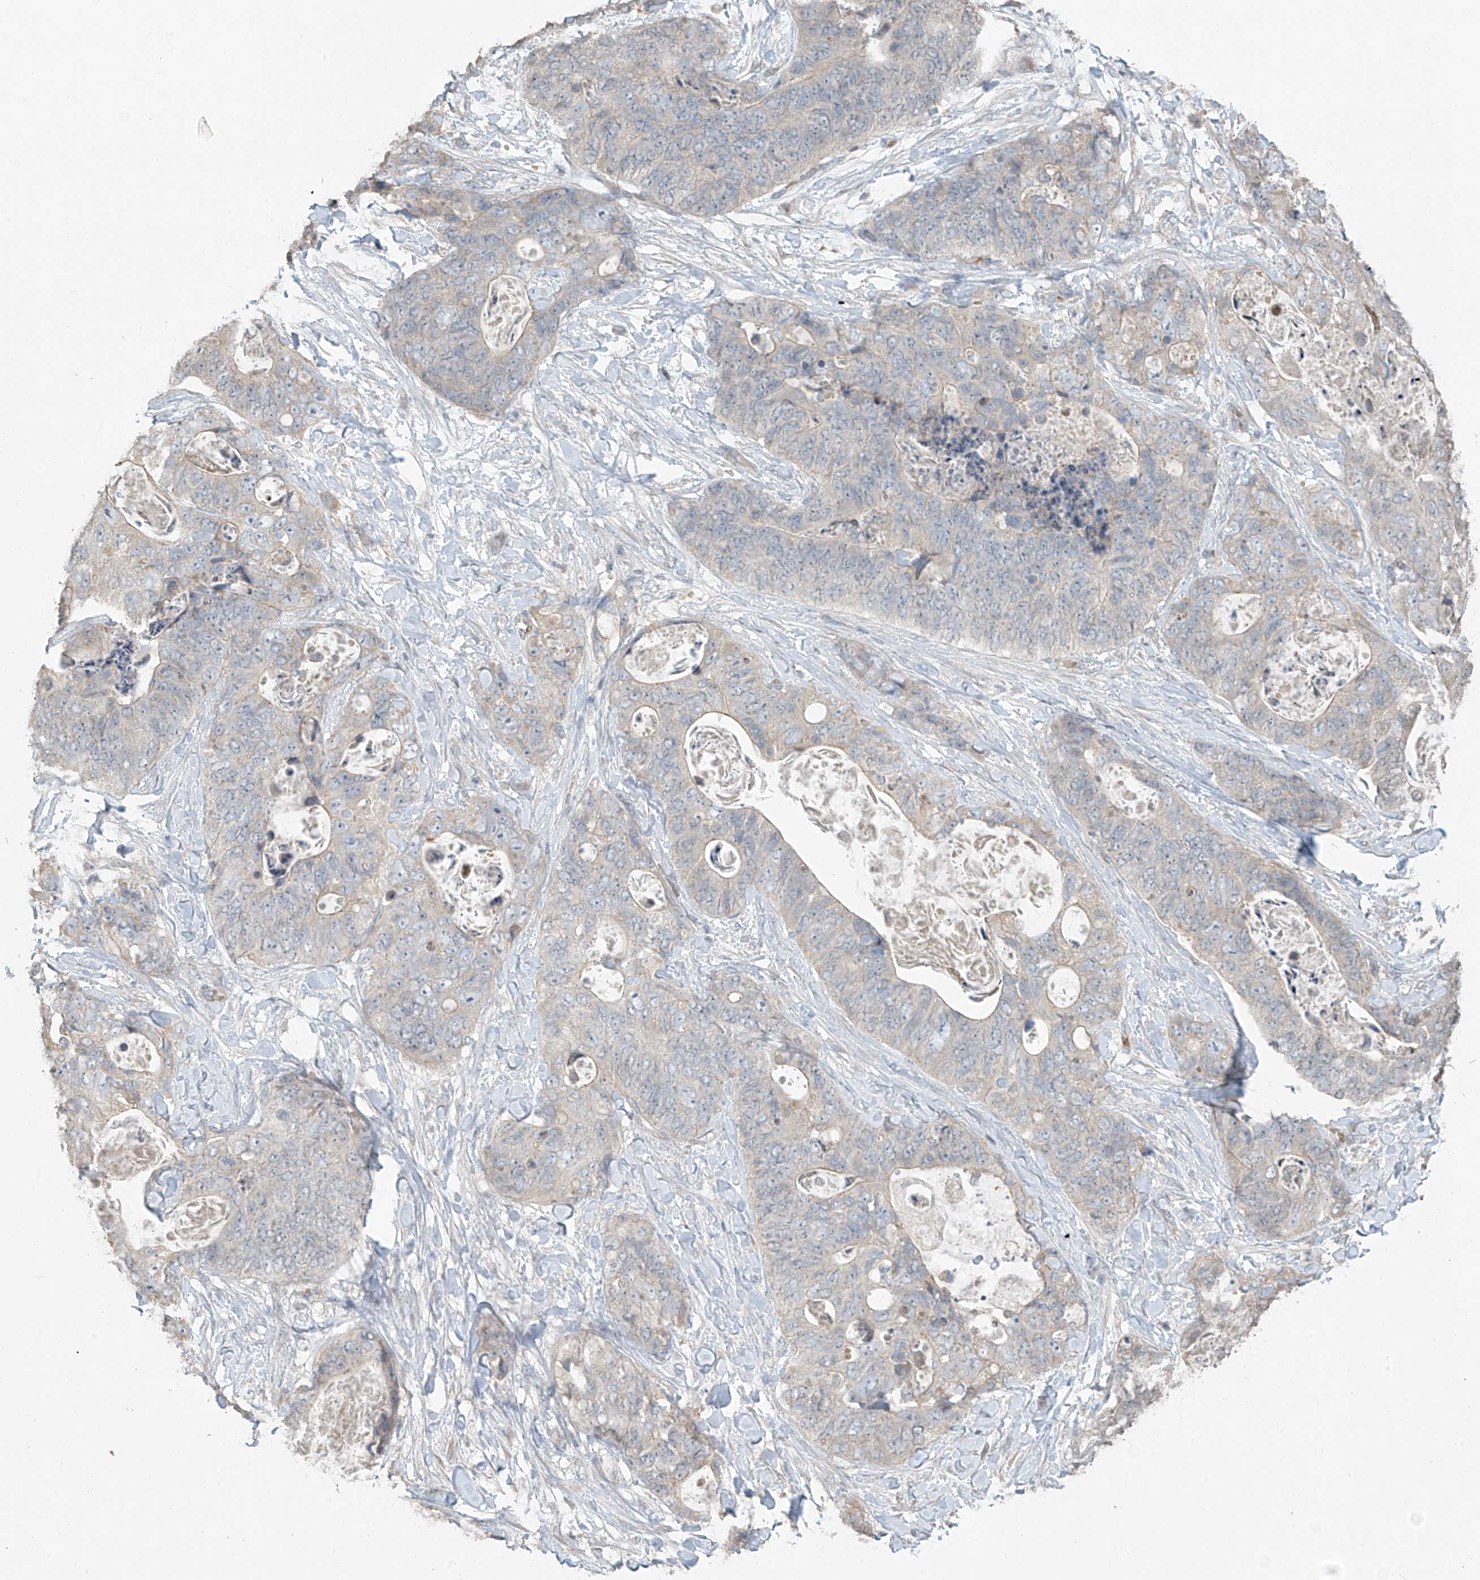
{"staining": {"intensity": "negative", "quantity": "none", "location": "none"}, "tissue": "stomach cancer", "cell_type": "Tumor cells", "image_type": "cancer", "snomed": [{"axis": "morphology", "description": "Adenocarcinoma, NOS"}, {"axis": "topography", "description": "Stomach"}], "caption": "High magnification brightfield microscopy of stomach cancer stained with DAB (3,3'-diaminobenzidine) (brown) and counterstained with hematoxylin (blue): tumor cells show no significant positivity.", "gene": "HOXA11", "patient": {"sex": "female", "age": 89}}